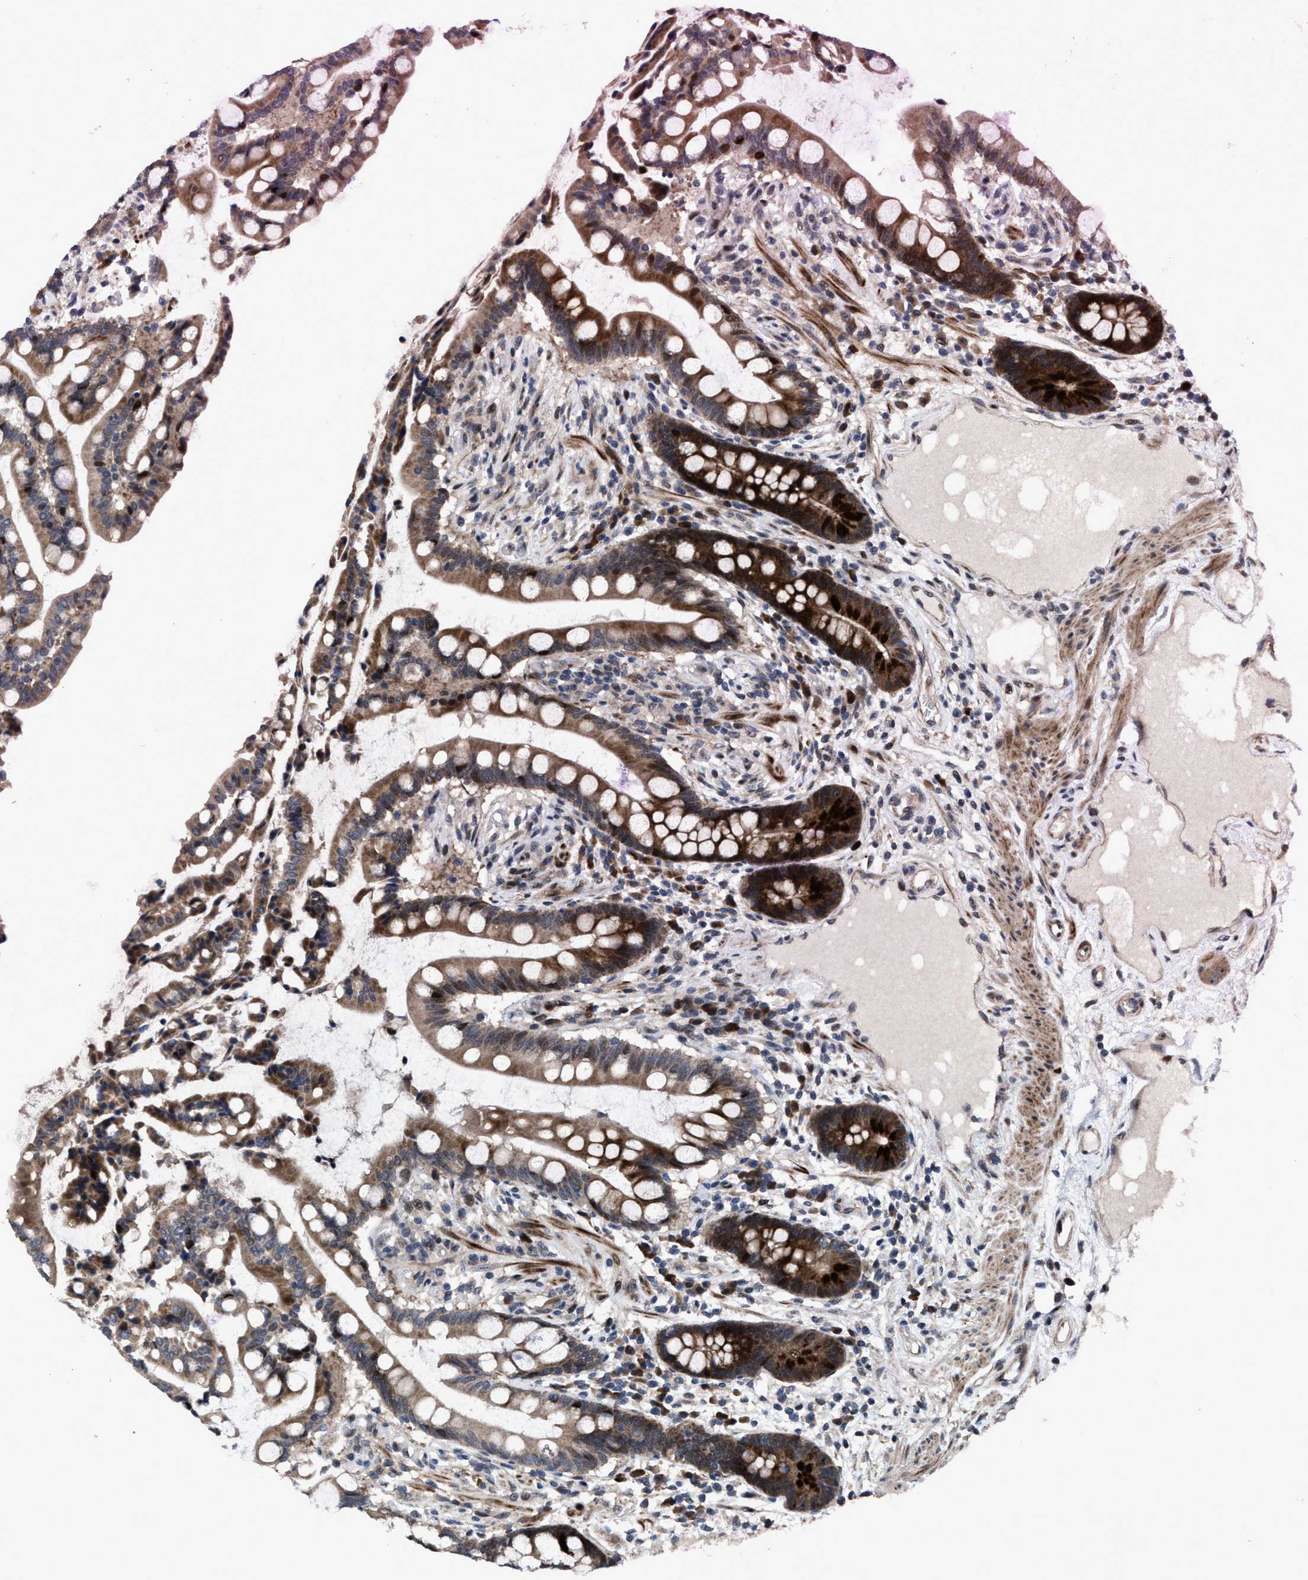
{"staining": {"intensity": "moderate", "quantity": ">75%", "location": "cytoplasmic/membranous"}, "tissue": "colon", "cell_type": "Endothelial cells", "image_type": "normal", "snomed": [{"axis": "morphology", "description": "Normal tissue, NOS"}, {"axis": "topography", "description": "Colon"}], "caption": "Immunohistochemistry micrograph of unremarkable colon stained for a protein (brown), which reveals medium levels of moderate cytoplasmic/membranous positivity in about >75% of endothelial cells.", "gene": "HAUS6", "patient": {"sex": "male", "age": 73}}